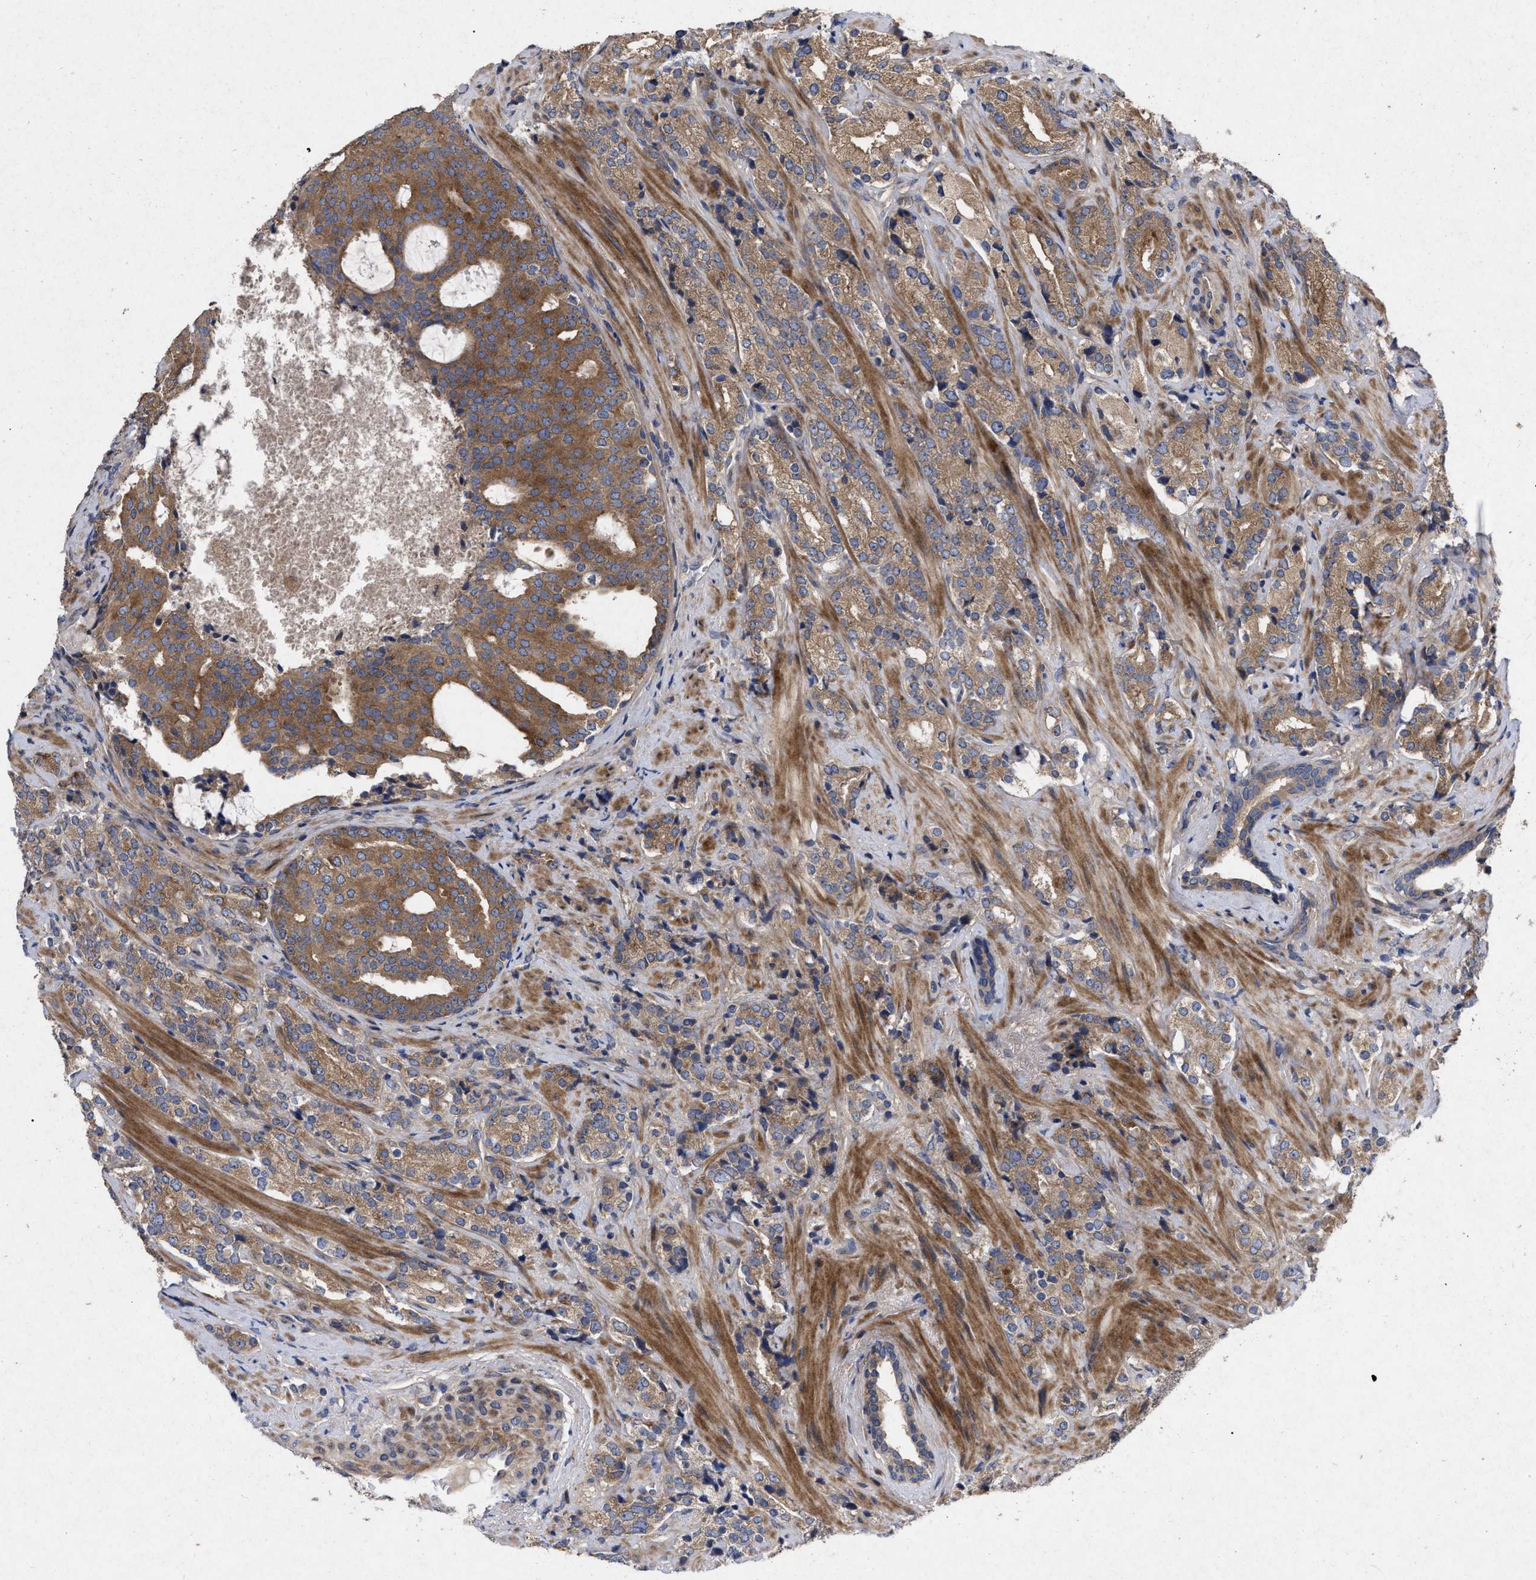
{"staining": {"intensity": "moderate", "quantity": ">75%", "location": "cytoplasmic/membranous"}, "tissue": "prostate cancer", "cell_type": "Tumor cells", "image_type": "cancer", "snomed": [{"axis": "morphology", "description": "Adenocarcinoma, High grade"}, {"axis": "topography", "description": "Prostate"}], "caption": "Immunohistochemical staining of high-grade adenocarcinoma (prostate) reveals medium levels of moderate cytoplasmic/membranous protein positivity in about >75% of tumor cells. (DAB IHC with brightfield microscopy, high magnification).", "gene": "CDKN2C", "patient": {"sex": "male", "age": 71}}